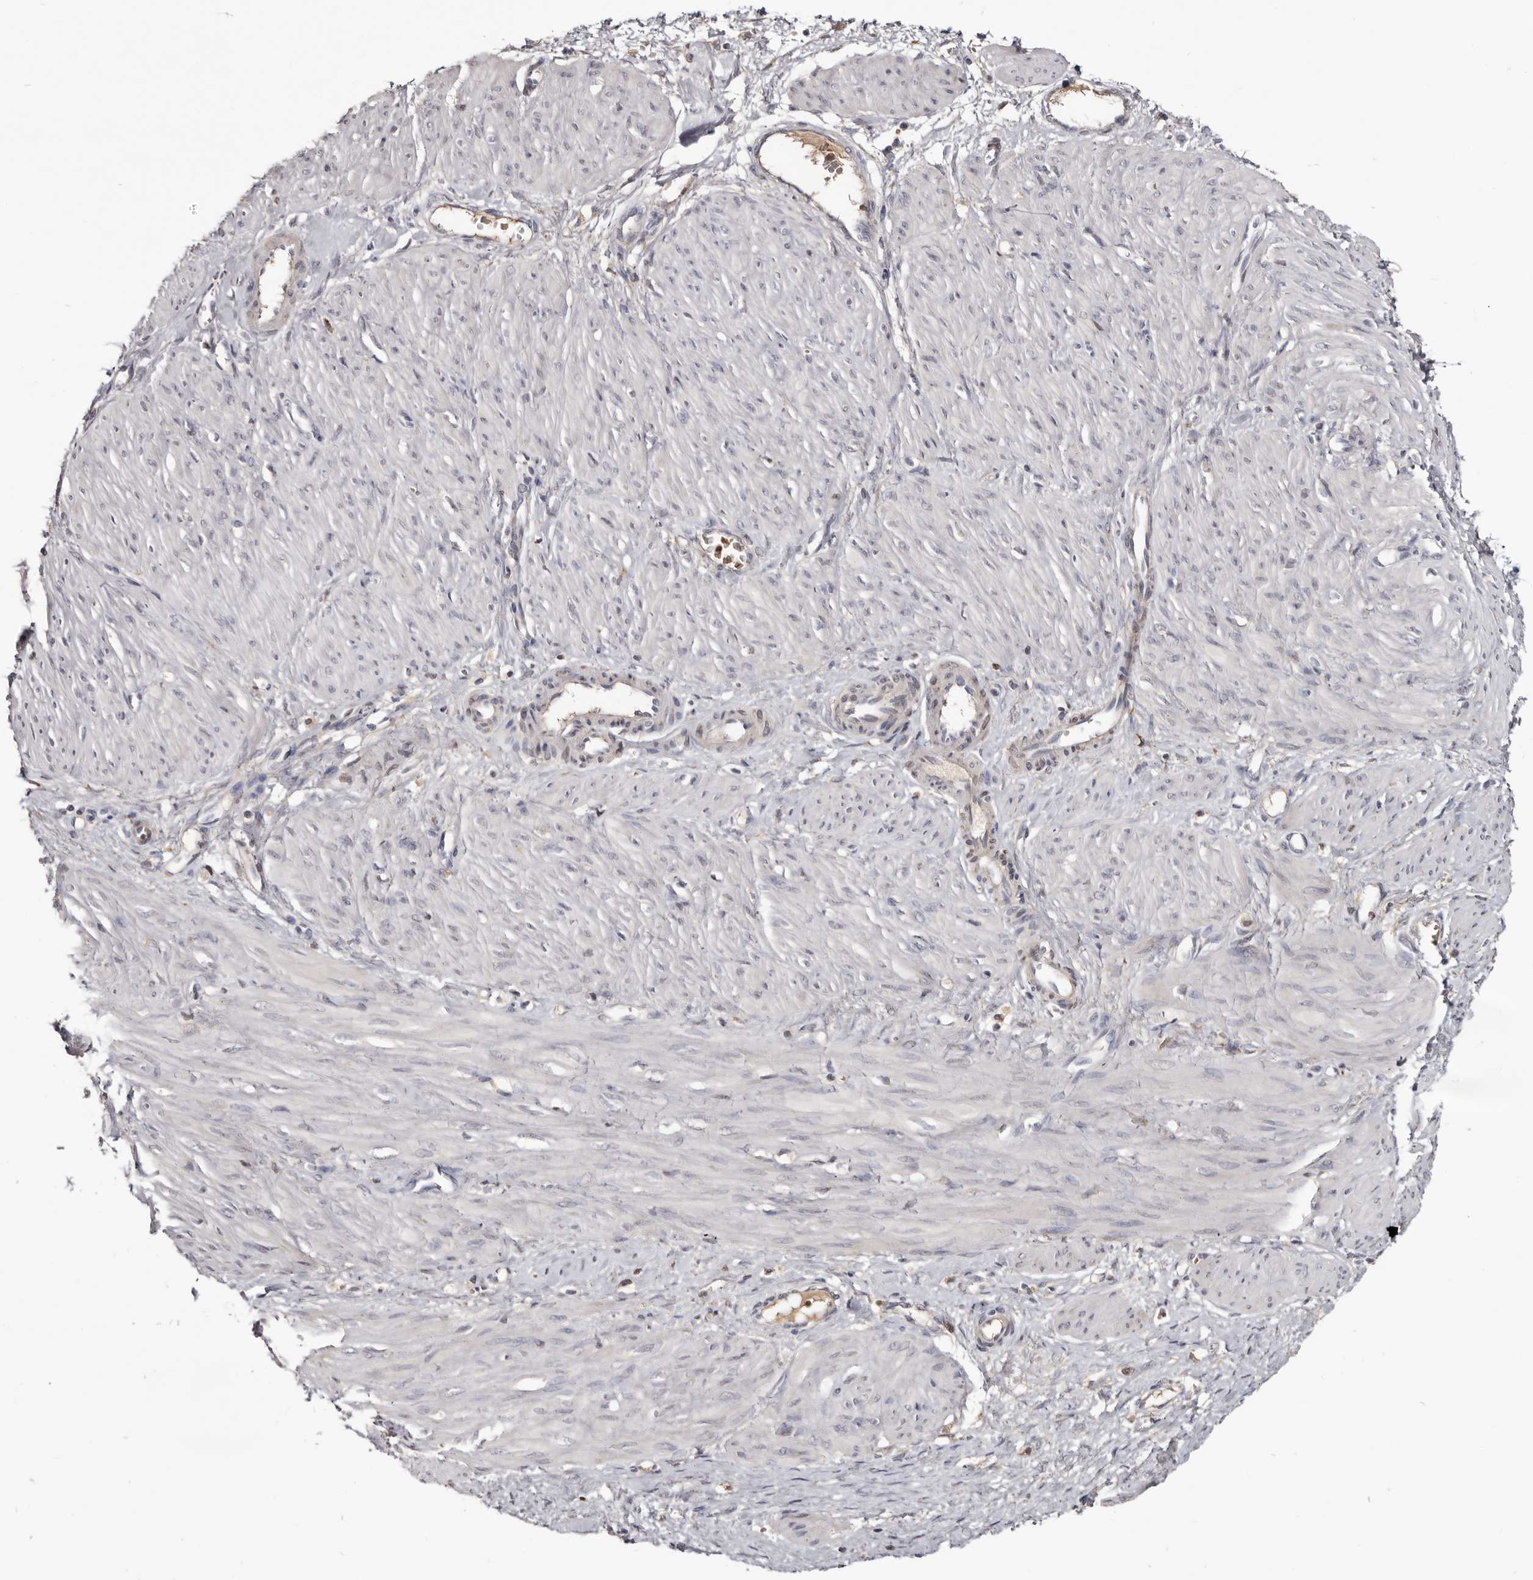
{"staining": {"intensity": "negative", "quantity": "none", "location": "none"}, "tissue": "smooth muscle", "cell_type": "Smooth muscle cells", "image_type": "normal", "snomed": [{"axis": "morphology", "description": "Normal tissue, NOS"}, {"axis": "topography", "description": "Endometrium"}], "caption": "Immunohistochemistry photomicrograph of normal smooth muscle stained for a protein (brown), which shows no expression in smooth muscle cells. (DAB (3,3'-diaminobenzidine) immunohistochemistry, high magnification).", "gene": "NENF", "patient": {"sex": "female", "age": 33}}